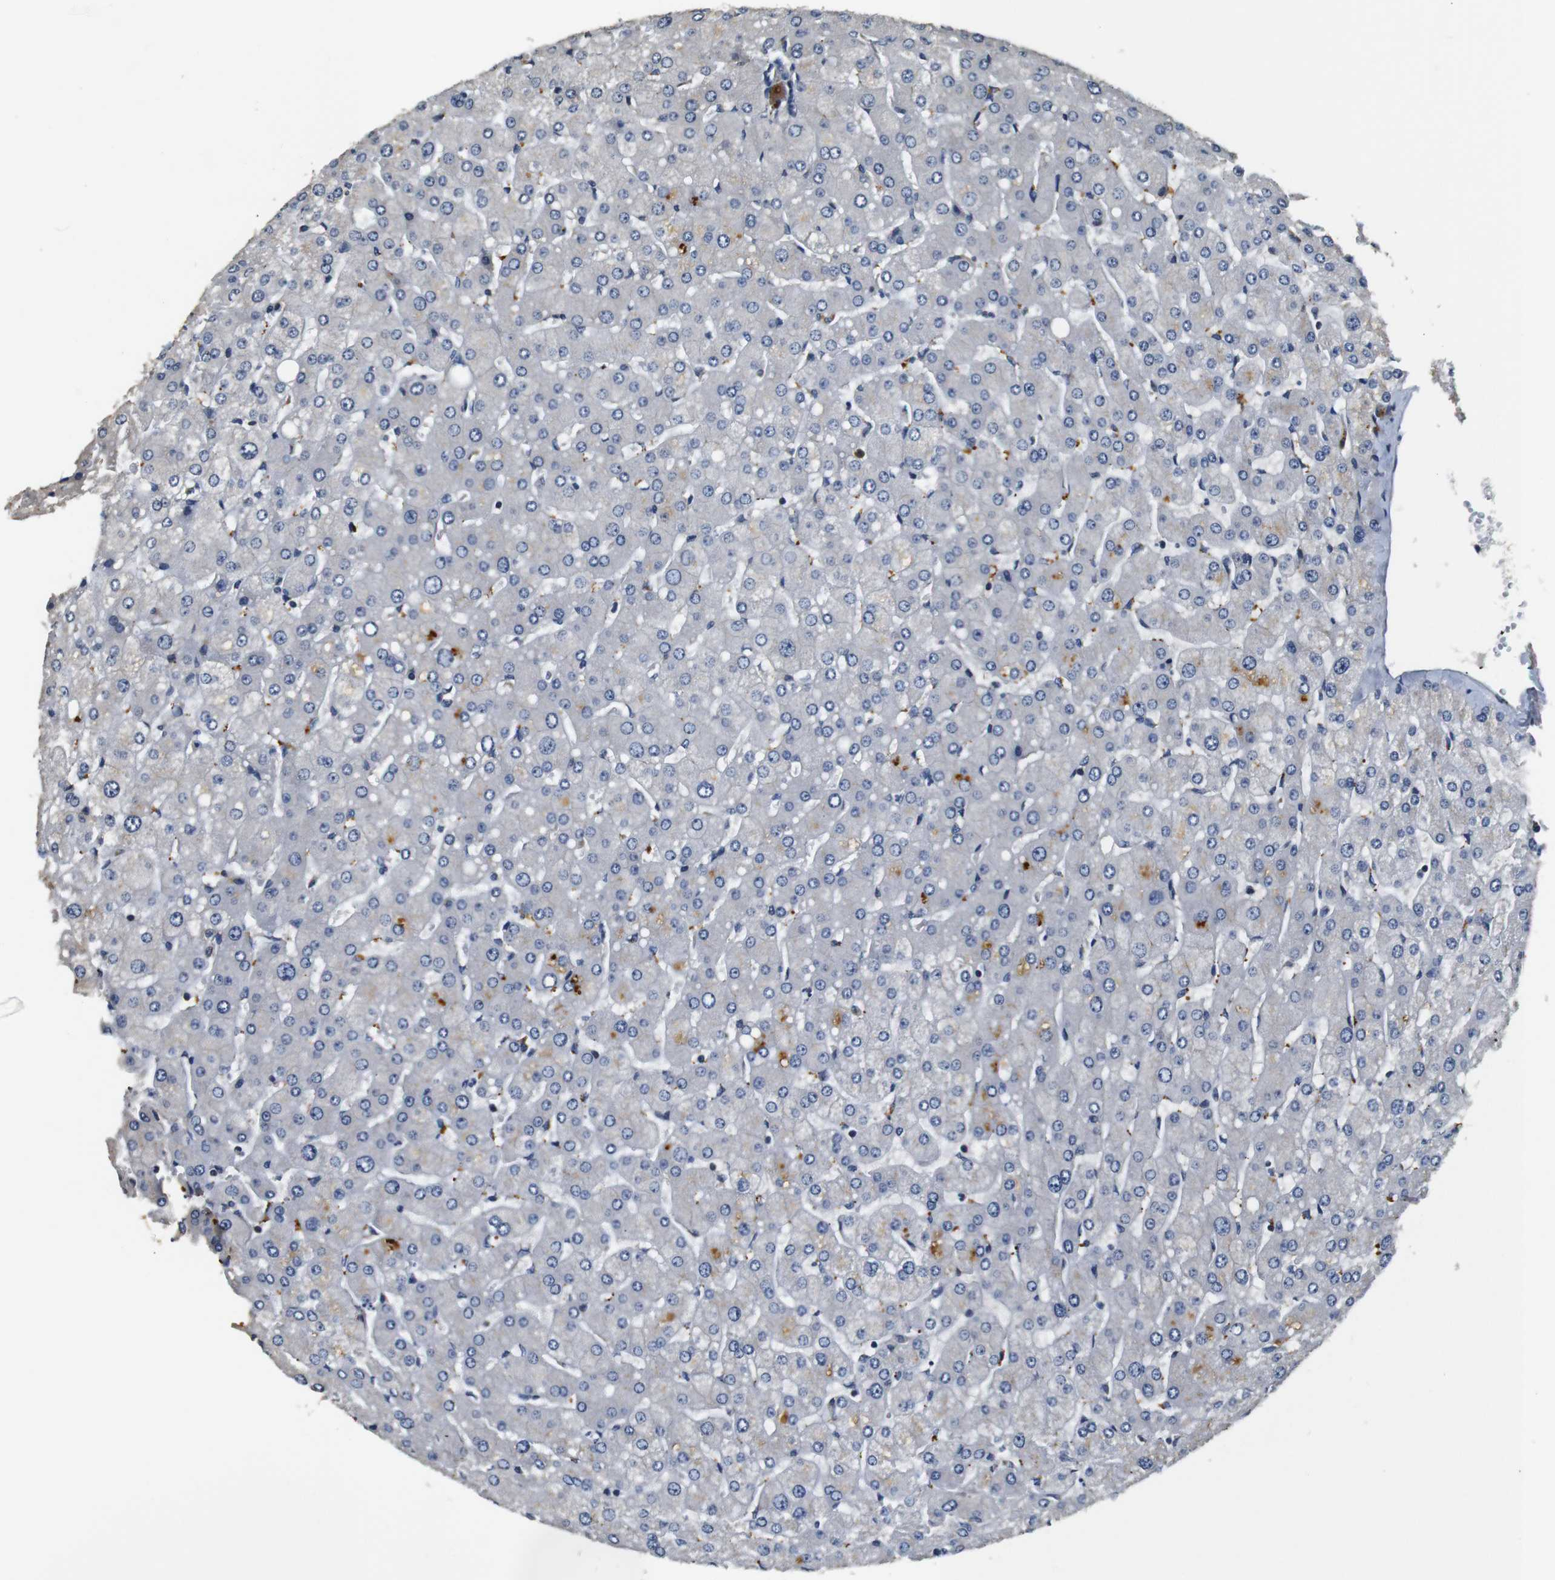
{"staining": {"intensity": "negative", "quantity": "none", "location": "none"}, "tissue": "liver", "cell_type": "Cholangiocytes", "image_type": "normal", "snomed": [{"axis": "morphology", "description": "Normal tissue, NOS"}, {"axis": "topography", "description": "Liver"}], "caption": "DAB (3,3'-diaminobenzidine) immunohistochemical staining of normal liver displays no significant expression in cholangiocytes.", "gene": "COL1A1", "patient": {"sex": "male", "age": 55}}